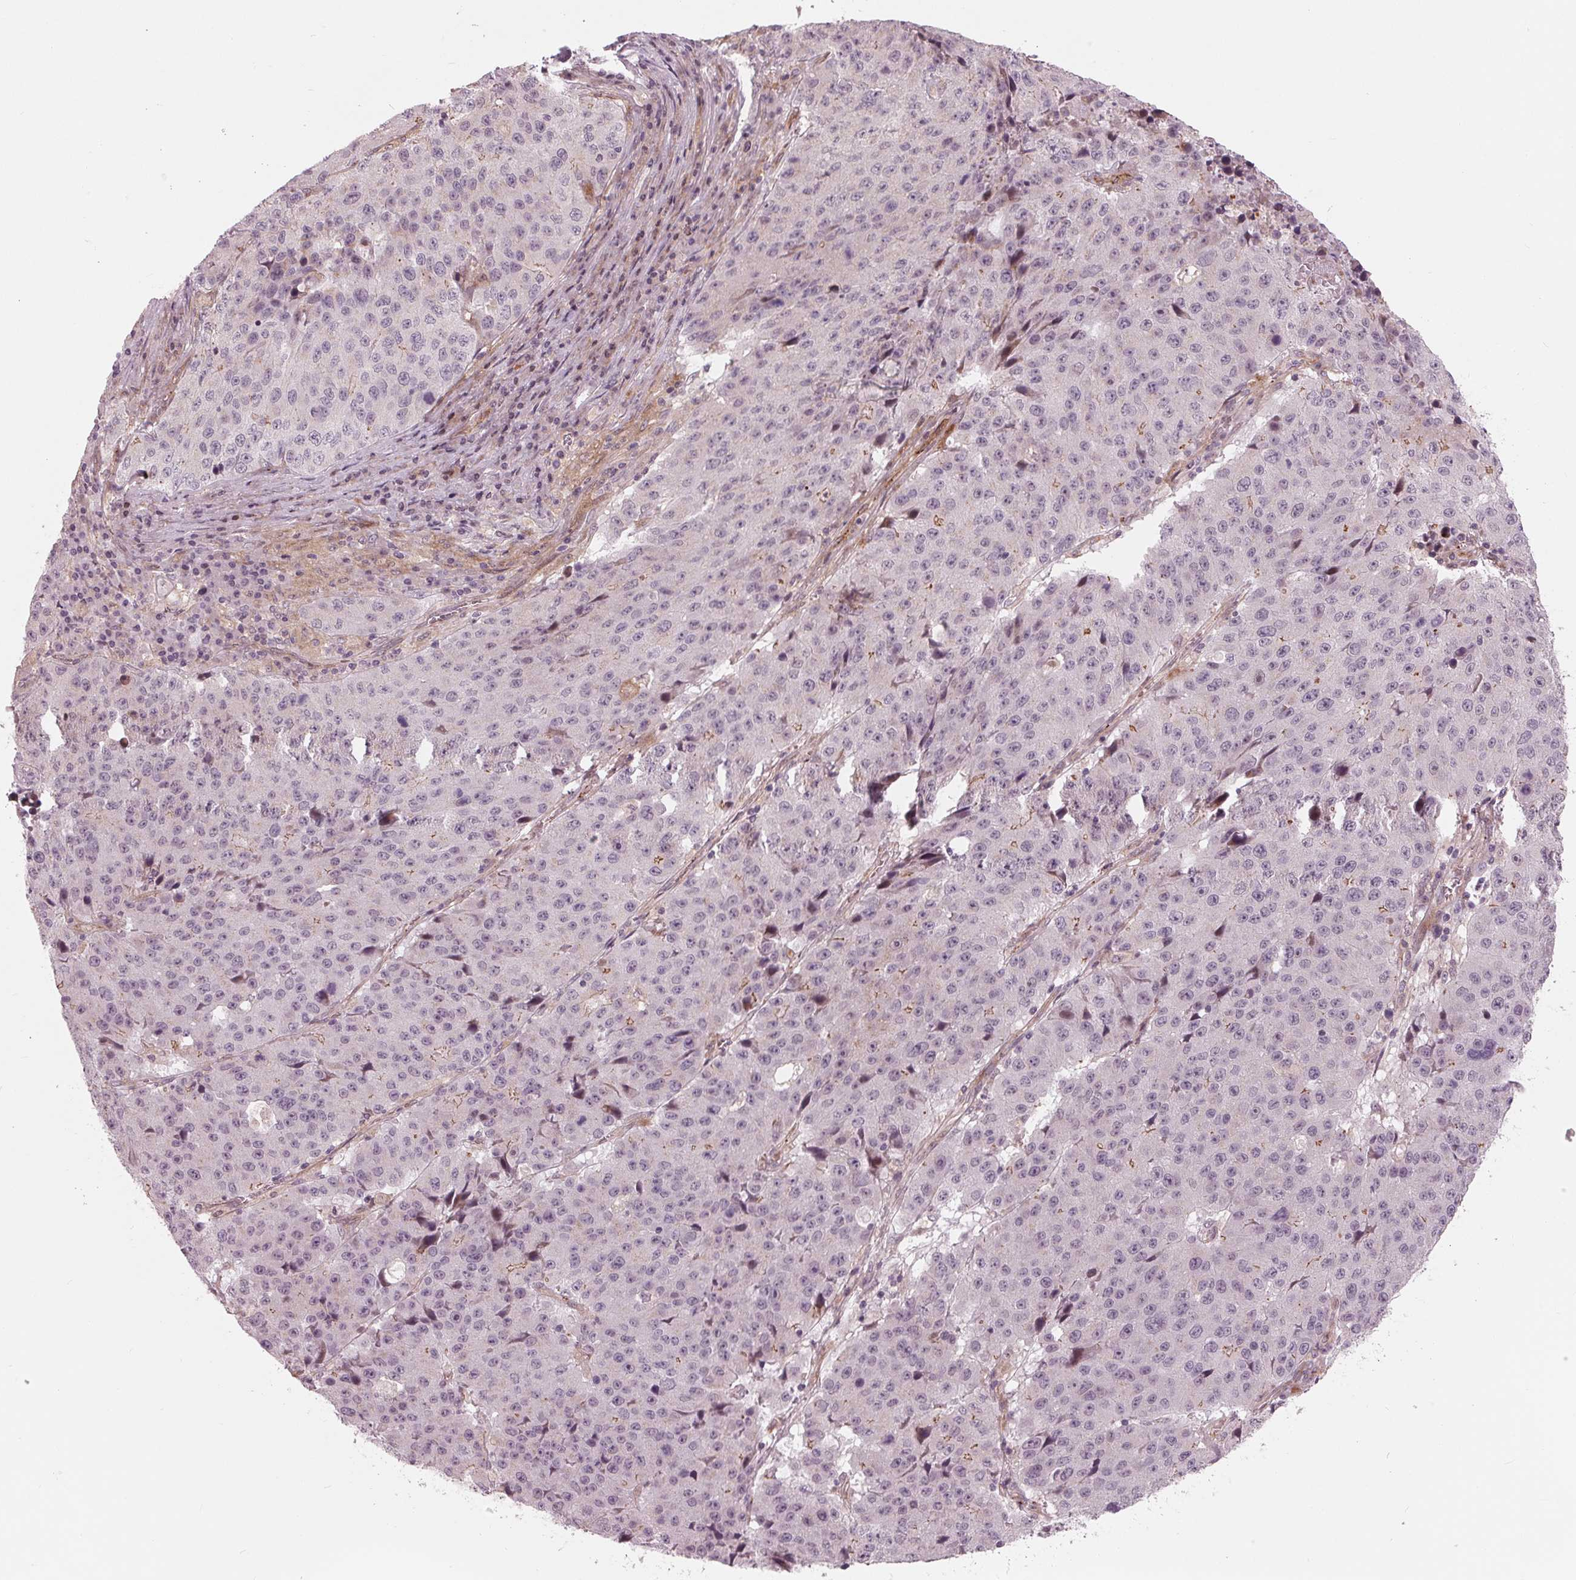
{"staining": {"intensity": "negative", "quantity": "none", "location": "none"}, "tissue": "stomach cancer", "cell_type": "Tumor cells", "image_type": "cancer", "snomed": [{"axis": "morphology", "description": "Adenocarcinoma, NOS"}, {"axis": "topography", "description": "Stomach"}], "caption": "Tumor cells show no significant protein staining in stomach cancer. (DAB immunohistochemistry (IHC), high magnification).", "gene": "TXNIP", "patient": {"sex": "male", "age": 71}}